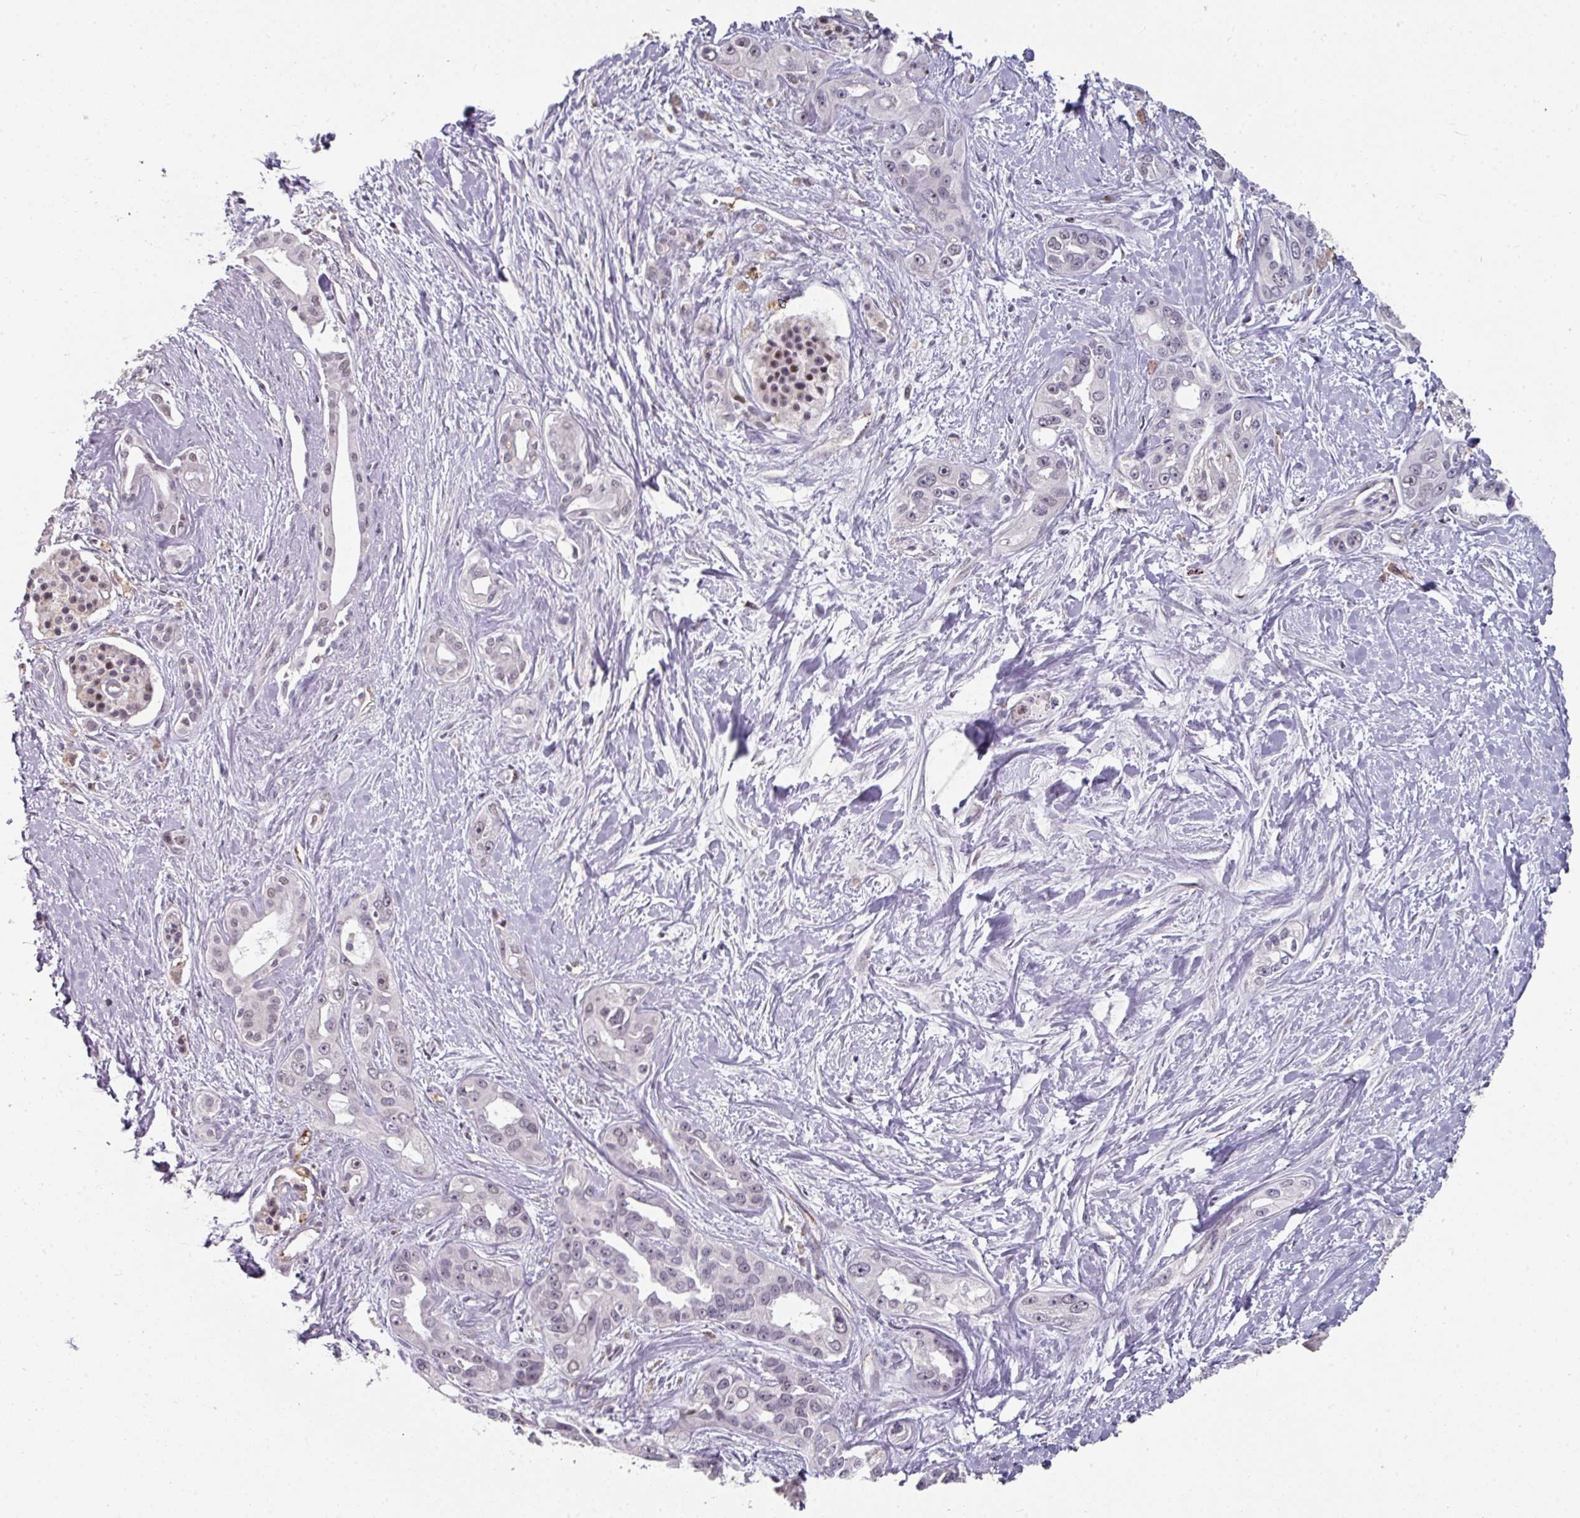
{"staining": {"intensity": "negative", "quantity": "none", "location": "none"}, "tissue": "pancreatic cancer", "cell_type": "Tumor cells", "image_type": "cancer", "snomed": [{"axis": "morphology", "description": "Adenocarcinoma, NOS"}, {"axis": "topography", "description": "Pancreas"}], "caption": "High magnification brightfield microscopy of pancreatic cancer stained with DAB (brown) and counterstained with hematoxylin (blue): tumor cells show no significant positivity.", "gene": "SIDT2", "patient": {"sex": "female", "age": 50}}